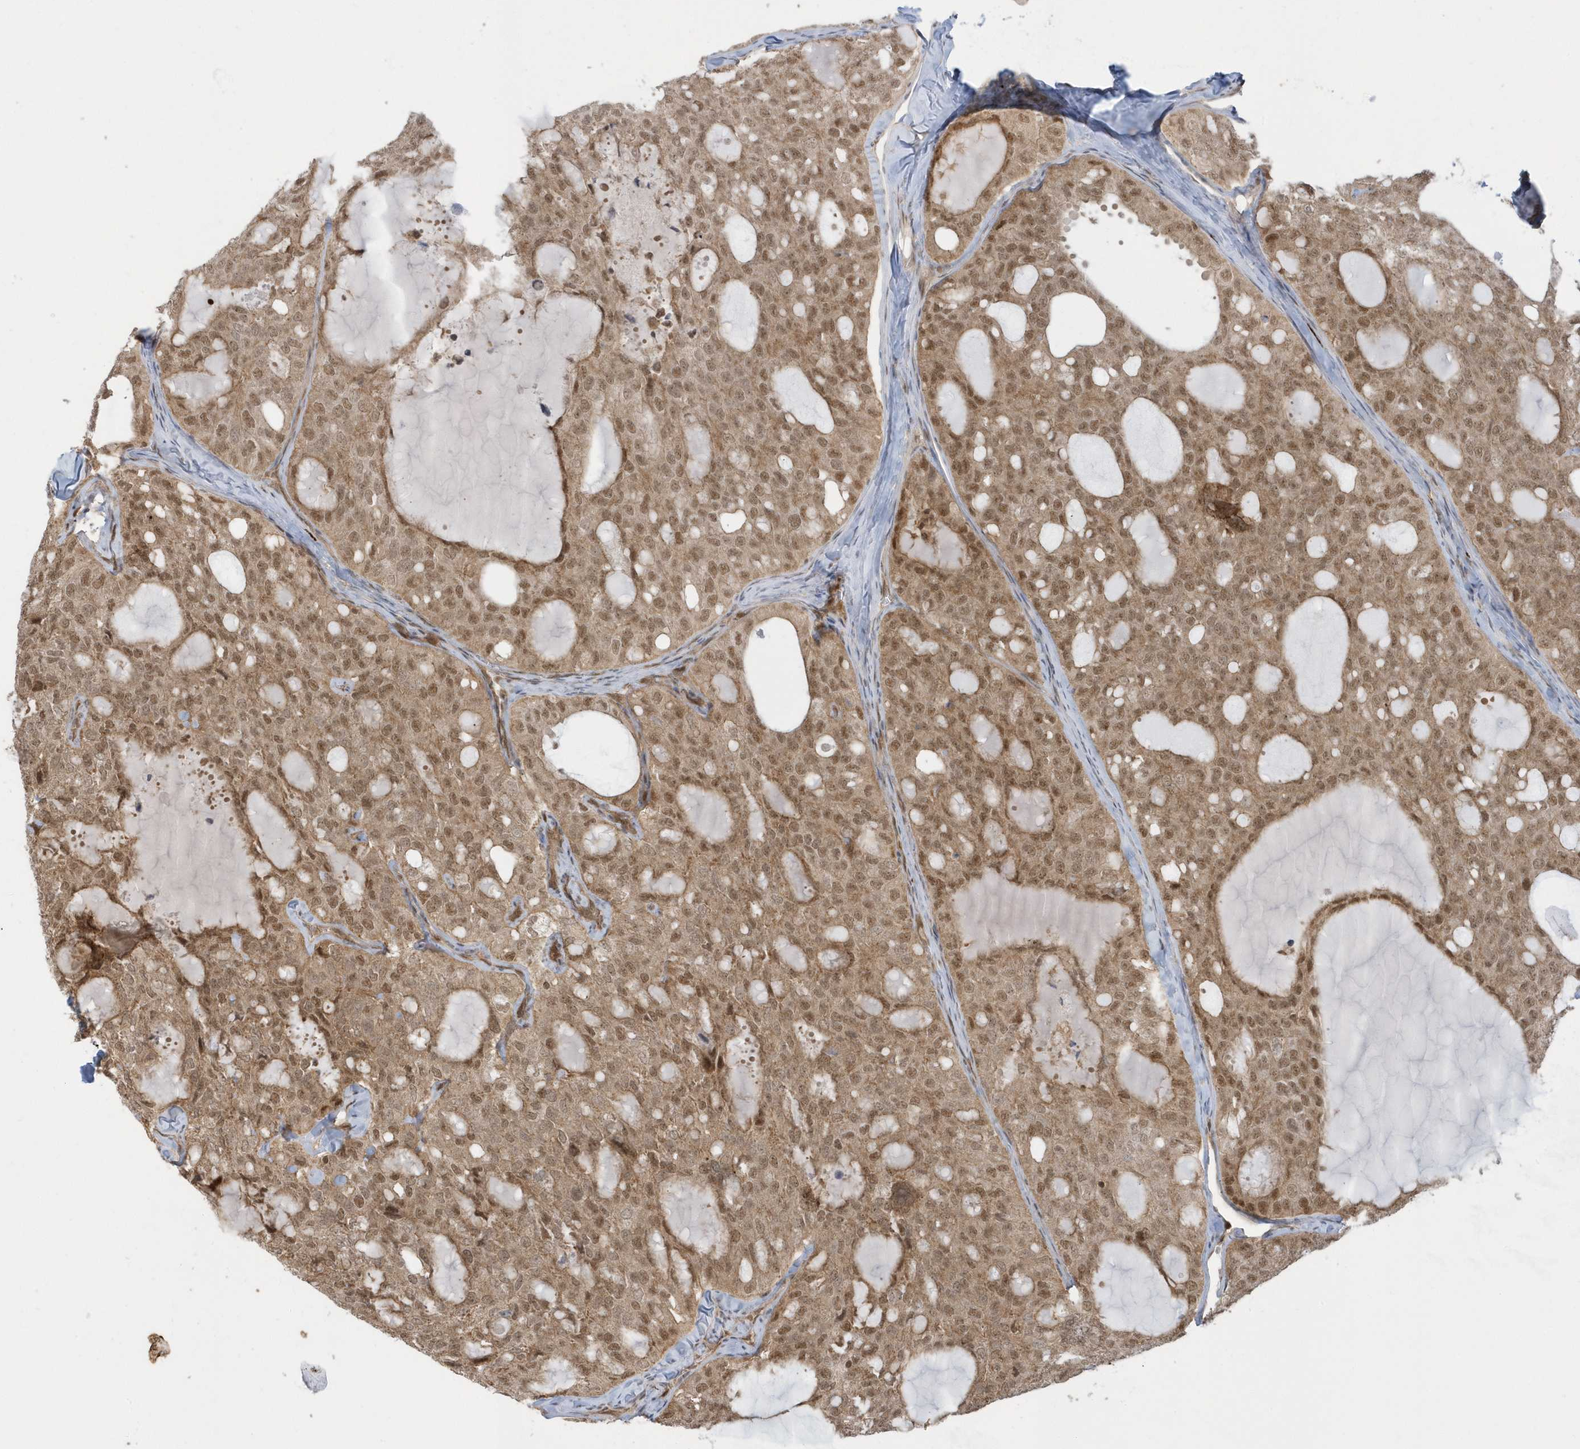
{"staining": {"intensity": "moderate", "quantity": ">75%", "location": "nuclear"}, "tissue": "thyroid cancer", "cell_type": "Tumor cells", "image_type": "cancer", "snomed": [{"axis": "morphology", "description": "Follicular adenoma carcinoma, NOS"}, {"axis": "topography", "description": "Thyroid gland"}], "caption": "IHC histopathology image of thyroid follicular adenoma carcinoma stained for a protein (brown), which reveals medium levels of moderate nuclear staining in approximately >75% of tumor cells.", "gene": "PPP1R7", "patient": {"sex": "male", "age": 75}}